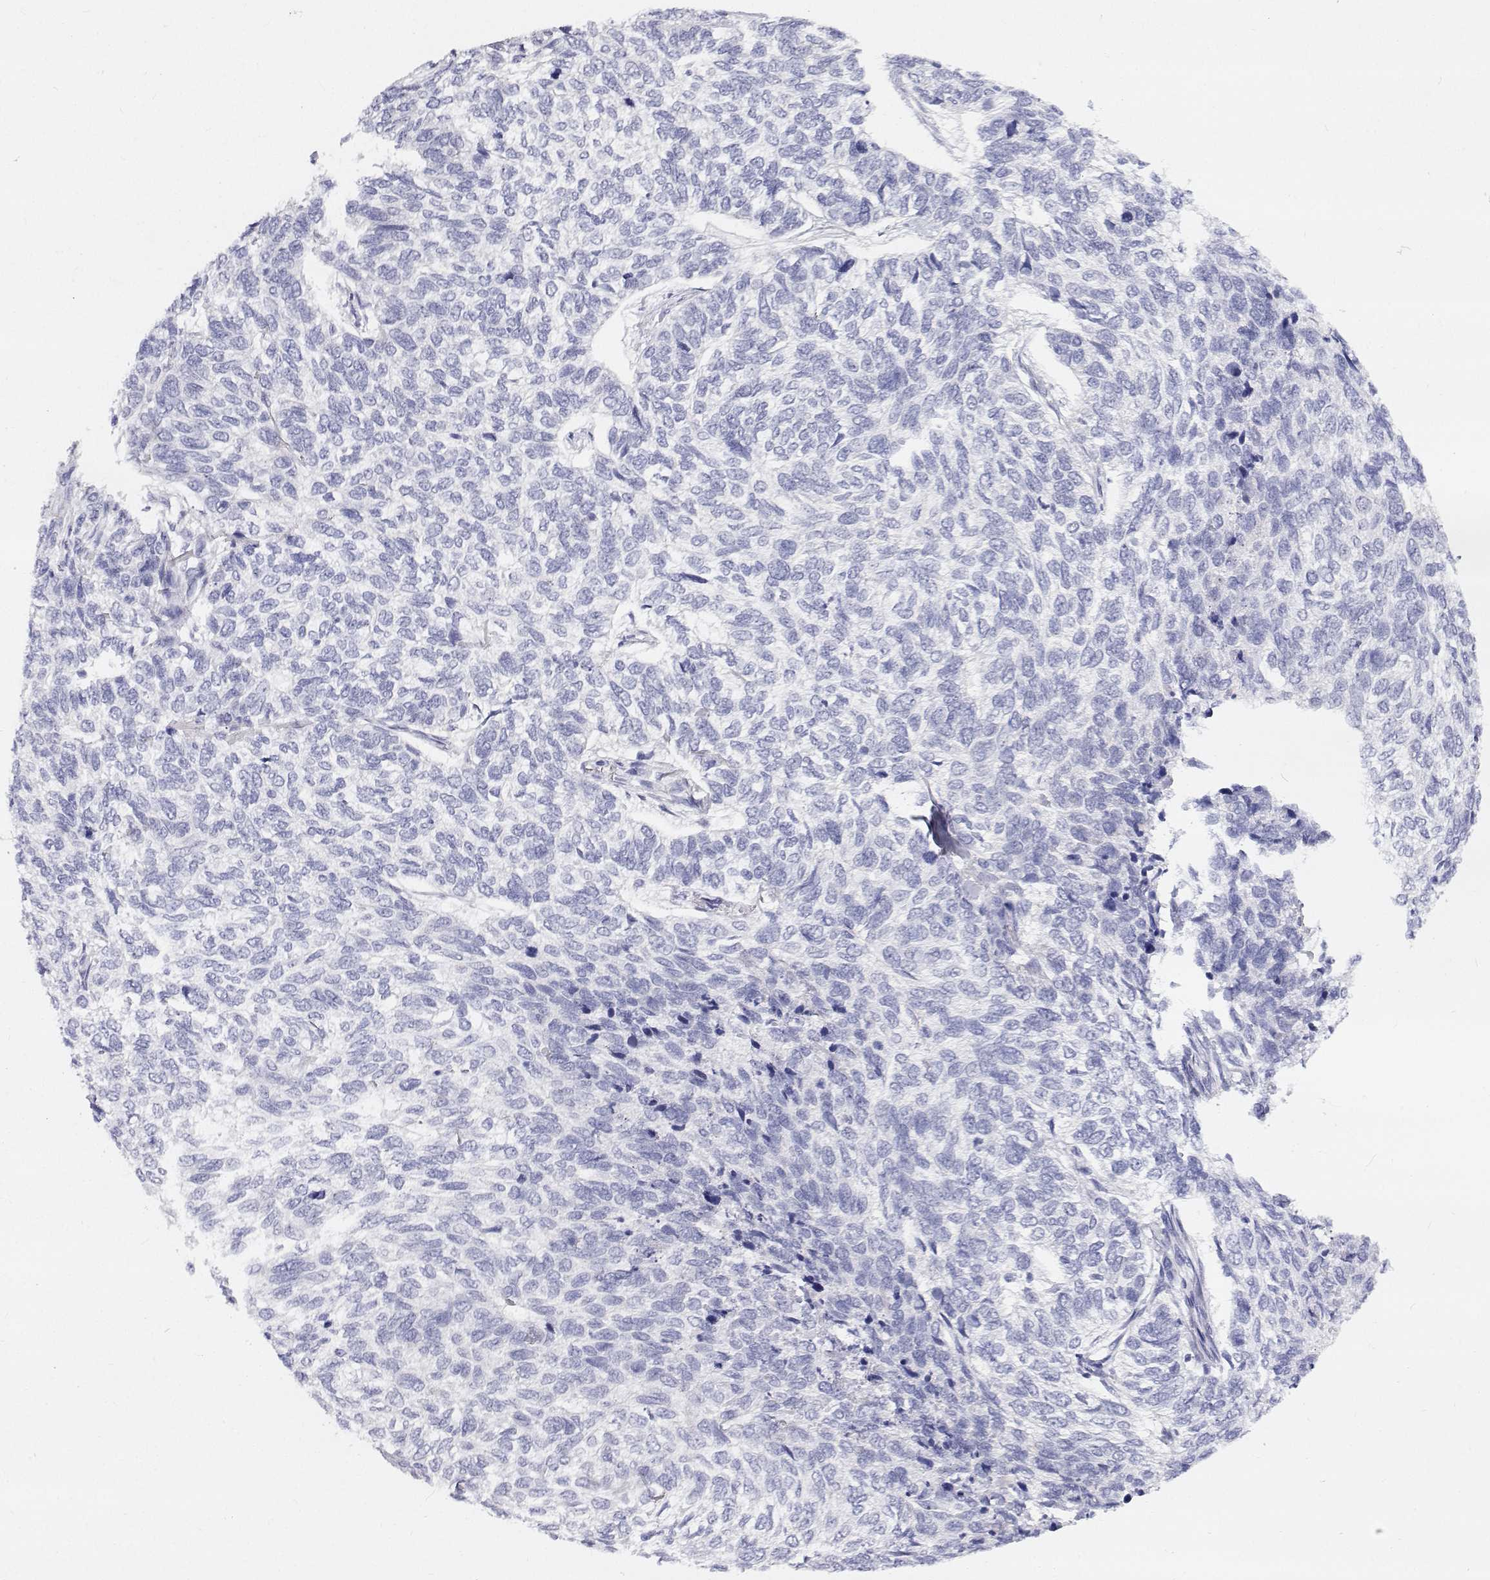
{"staining": {"intensity": "negative", "quantity": "none", "location": "none"}, "tissue": "skin cancer", "cell_type": "Tumor cells", "image_type": "cancer", "snomed": [{"axis": "morphology", "description": "Basal cell carcinoma"}, {"axis": "topography", "description": "Skin"}], "caption": "The histopathology image reveals no staining of tumor cells in skin cancer (basal cell carcinoma). Brightfield microscopy of immunohistochemistry (IHC) stained with DAB (3,3'-diaminobenzidine) (brown) and hematoxylin (blue), captured at high magnification.", "gene": "NCR2", "patient": {"sex": "female", "age": 65}}